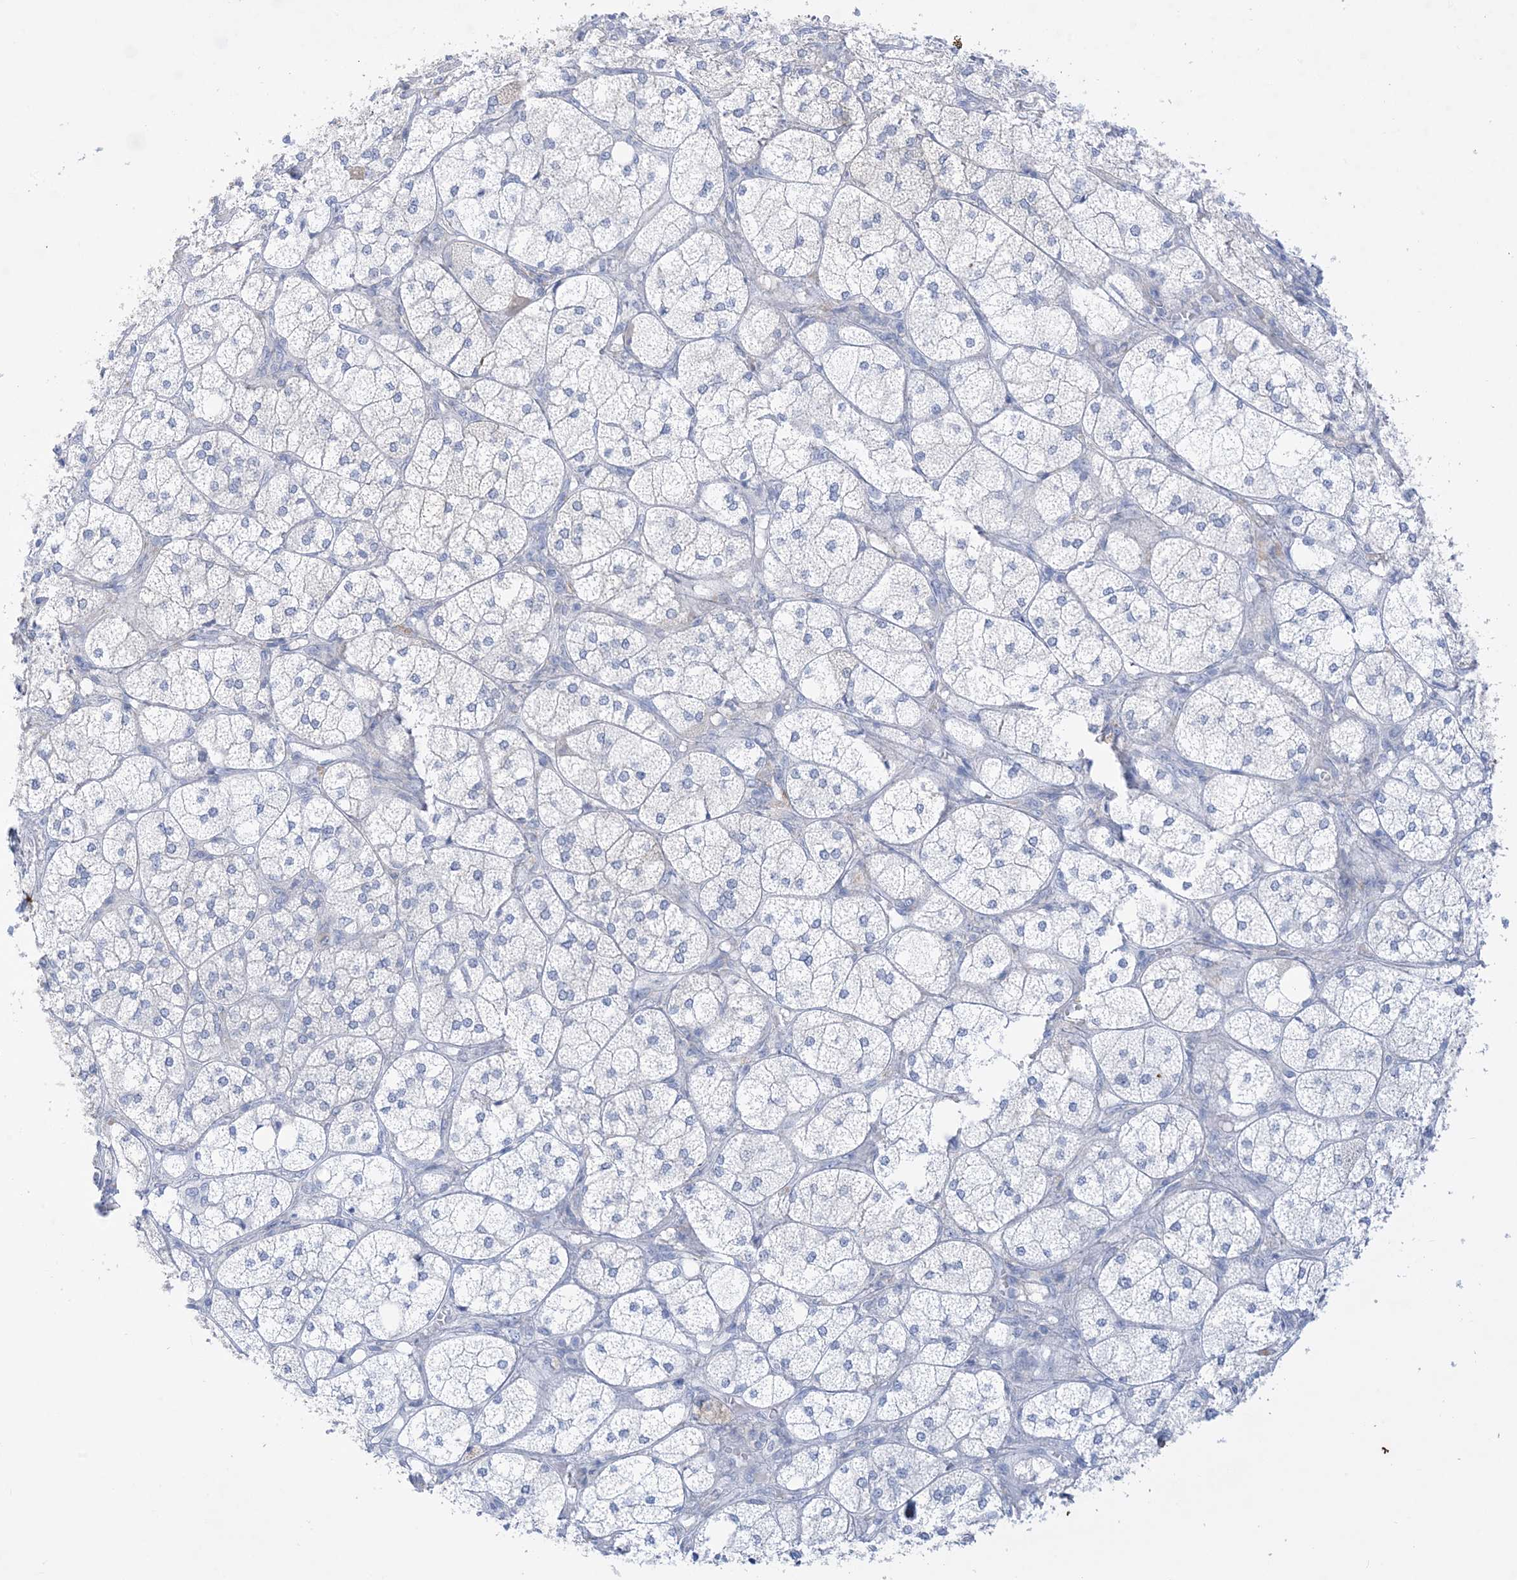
{"staining": {"intensity": "moderate", "quantity": "<25%", "location": "cytoplasmic/membranous"}, "tissue": "adrenal gland", "cell_type": "Glandular cells", "image_type": "normal", "snomed": [{"axis": "morphology", "description": "Normal tissue, NOS"}, {"axis": "topography", "description": "Adrenal gland"}], "caption": "Immunohistochemistry (IHC) of normal adrenal gland demonstrates low levels of moderate cytoplasmic/membranous positivity in about <25% of glandular cells.", "gene": "MARS2", "patient": {"sex": "female", "age": 61}}